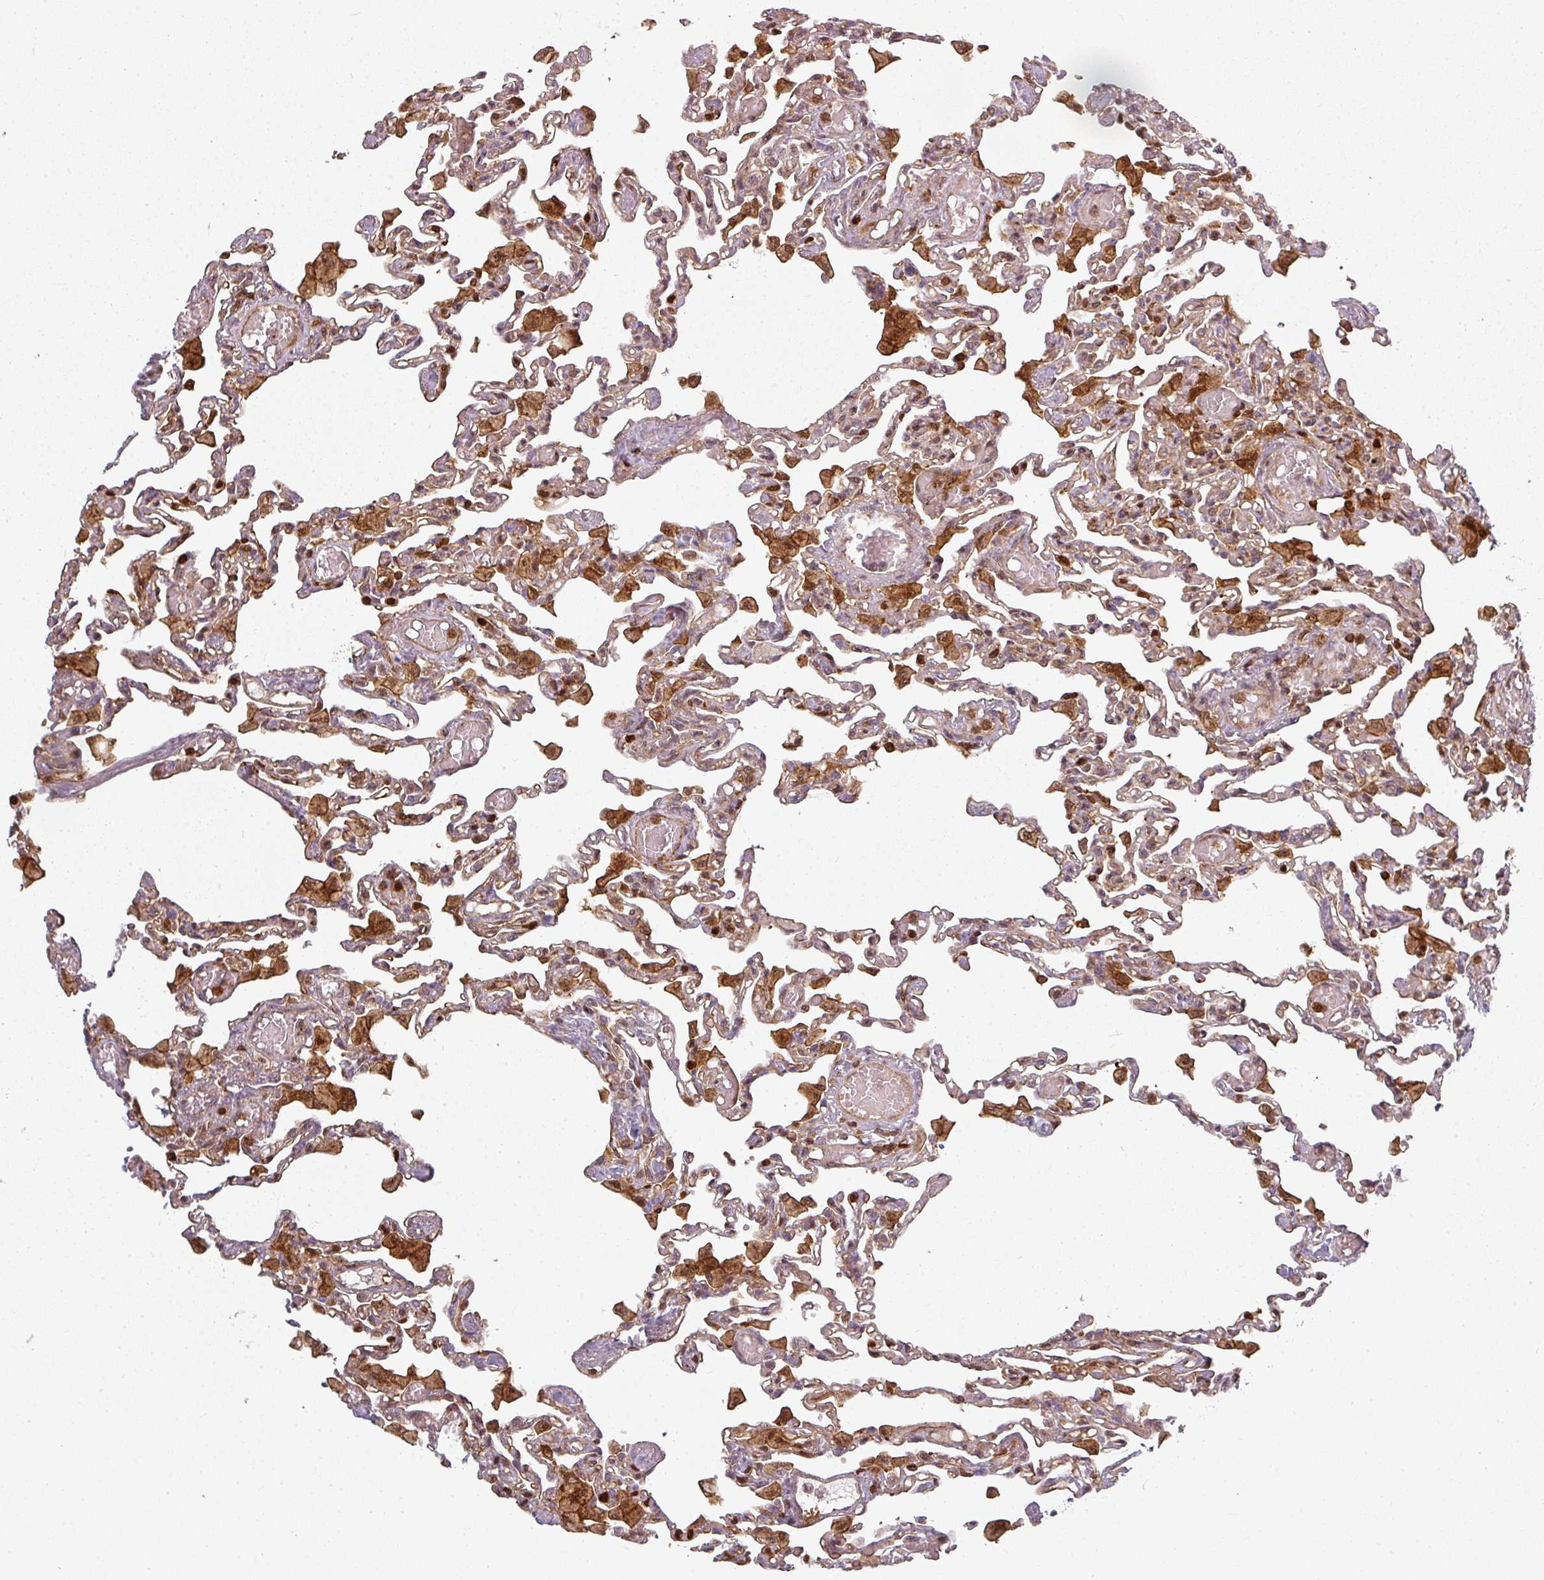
{"staining": {"intensity": "moderate", "quantity": "<25%", "location": "cytoplasmic/membranous"}, "tissue": "lung", "cell_type": "Alveolar cells", "image_type": "normal", "snomed": [{"axis": "morphology", "description": "Normal tissue, NOS"}, {"axis": "topography", "description": "Bronchus"}, {"axis": "topography", "description": "Lung"}], "caption": "A histopathology image of human lung stained for a protein exhibits moderate cytoplasmic/membranous brown staining in alveolar cells. The protein is shown in brown color, while the nuclei are stained blue.", "gene": "CLIC1", "patient": {"sex": "female", "age": 49}}